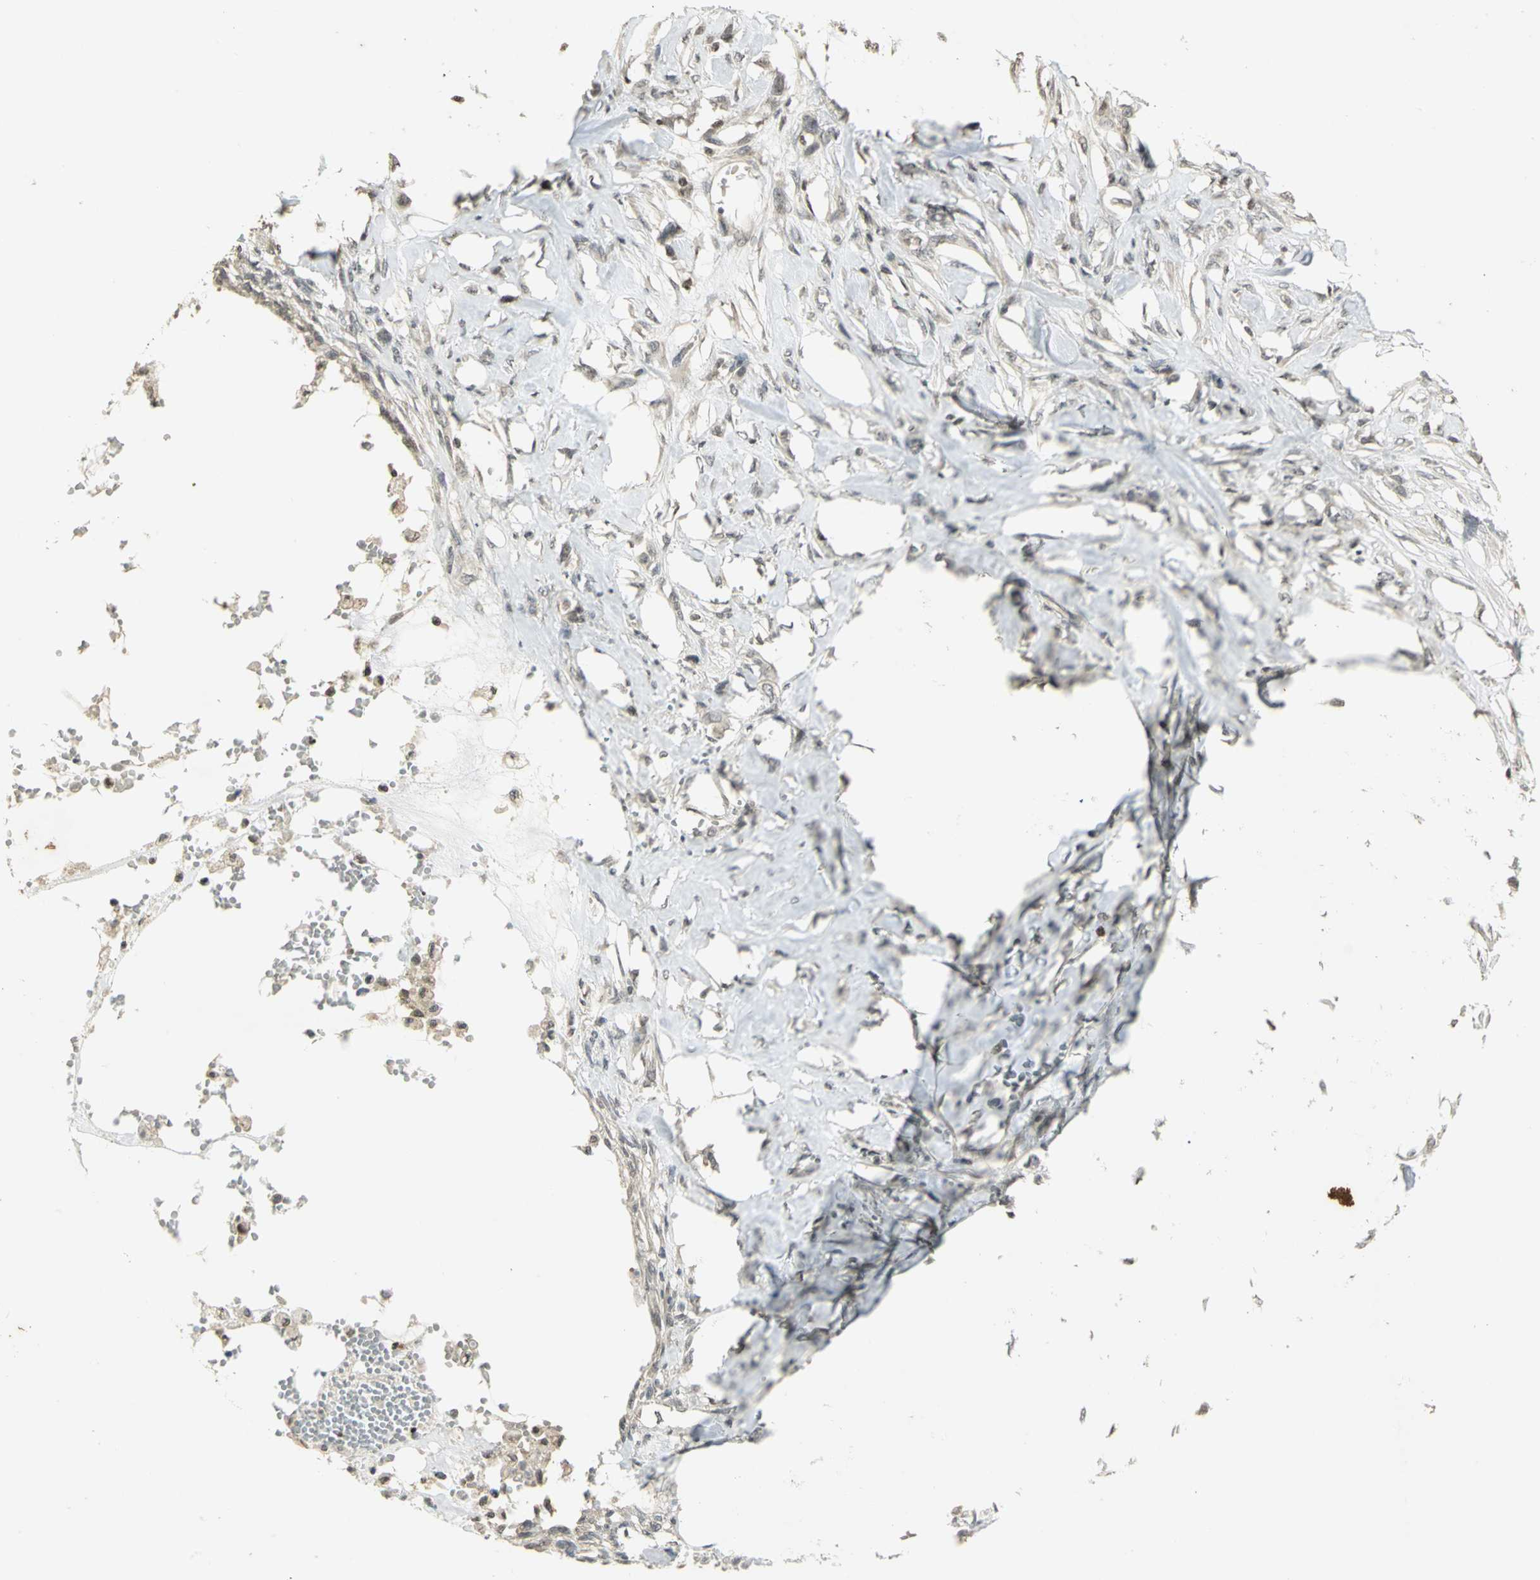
{"staining": {"intensity": "negative", "quantity": "none", "location": "none"}, "tissue": "skin cancer", "cell_type": "Tumor cells", "image_type": "cancer", "snomed": [{"axis": "morphology", "description": "Normal tissue, NOS"}, {"axis": "morphology", "description": "Squamous cell carcinoma, NOS"}, {"axis": "topography", "description": "Skin"}], "caption": "Immunohistochemical staining of squamous cell carcinoma (skin) exhibits no significant positivity in tumor cells. The staining was performed using DAB (3,3'-diaminobenzidine) to visualize the protein expression in brown, while the nuclei were stained in blue with hematoxylin (Magnification: 20x).", "gene": "IL16", "patient": {"sex": "female", "age": 59}}